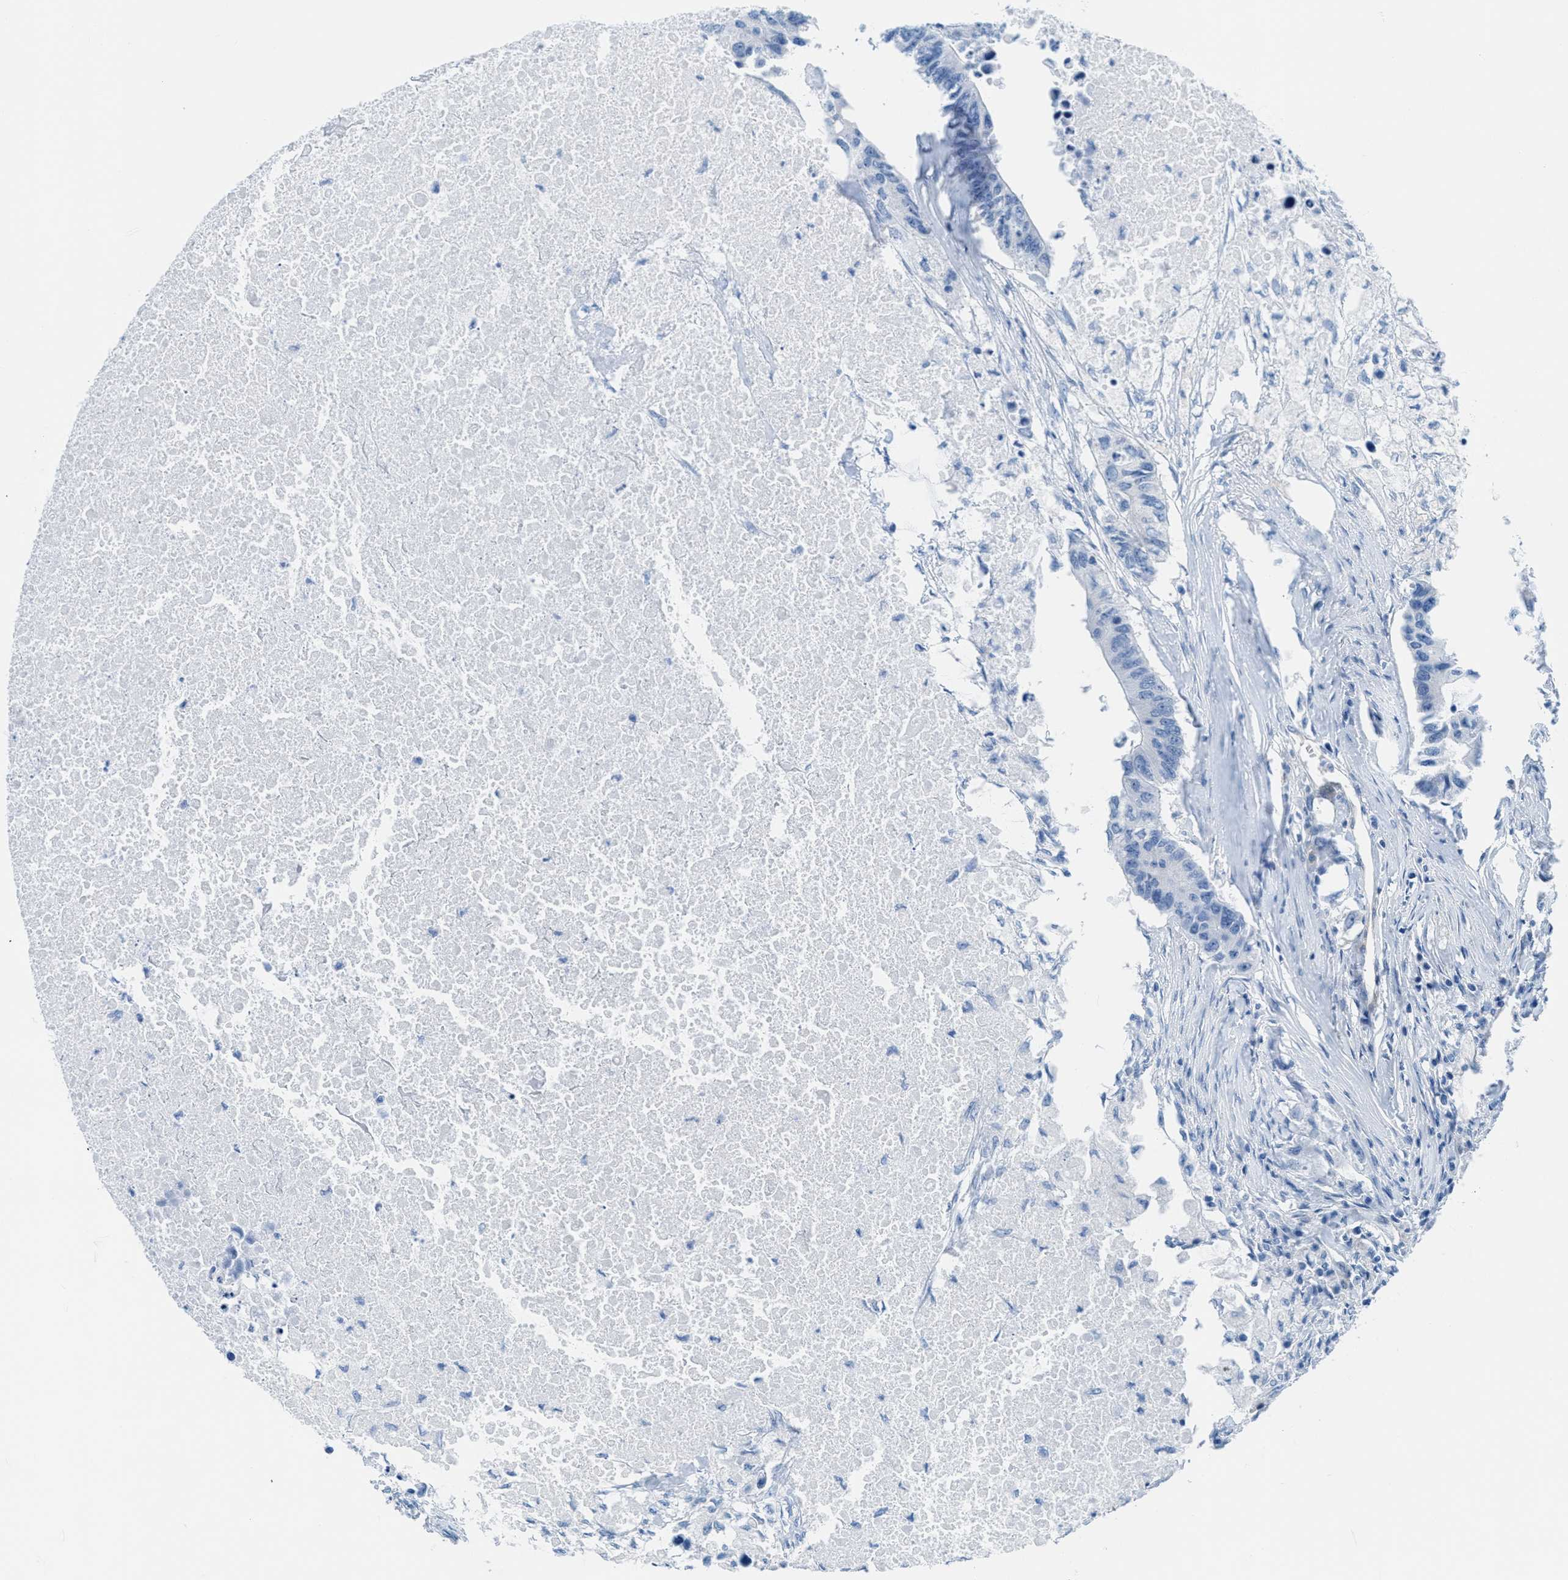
{"staining": {"intensity": "negative", "quantity": "none", "location": "none"}, "tissue": "colorectal cancer", "cell_type": "Tumor cells", "image_type": "cancer", "snomed": [{"axis": "morphology", "description": "Adenocarcinoma, NOS"}, {"axis": "topography", "description": "Colon"}], "caption": "DAB immunohistochemical staining of human colorectal cancer (adenocarcinoma) shows no significant positivity in tumor cells.", "gene": "MAPRE2", "patient": {"sex": "male", "age": 71}}